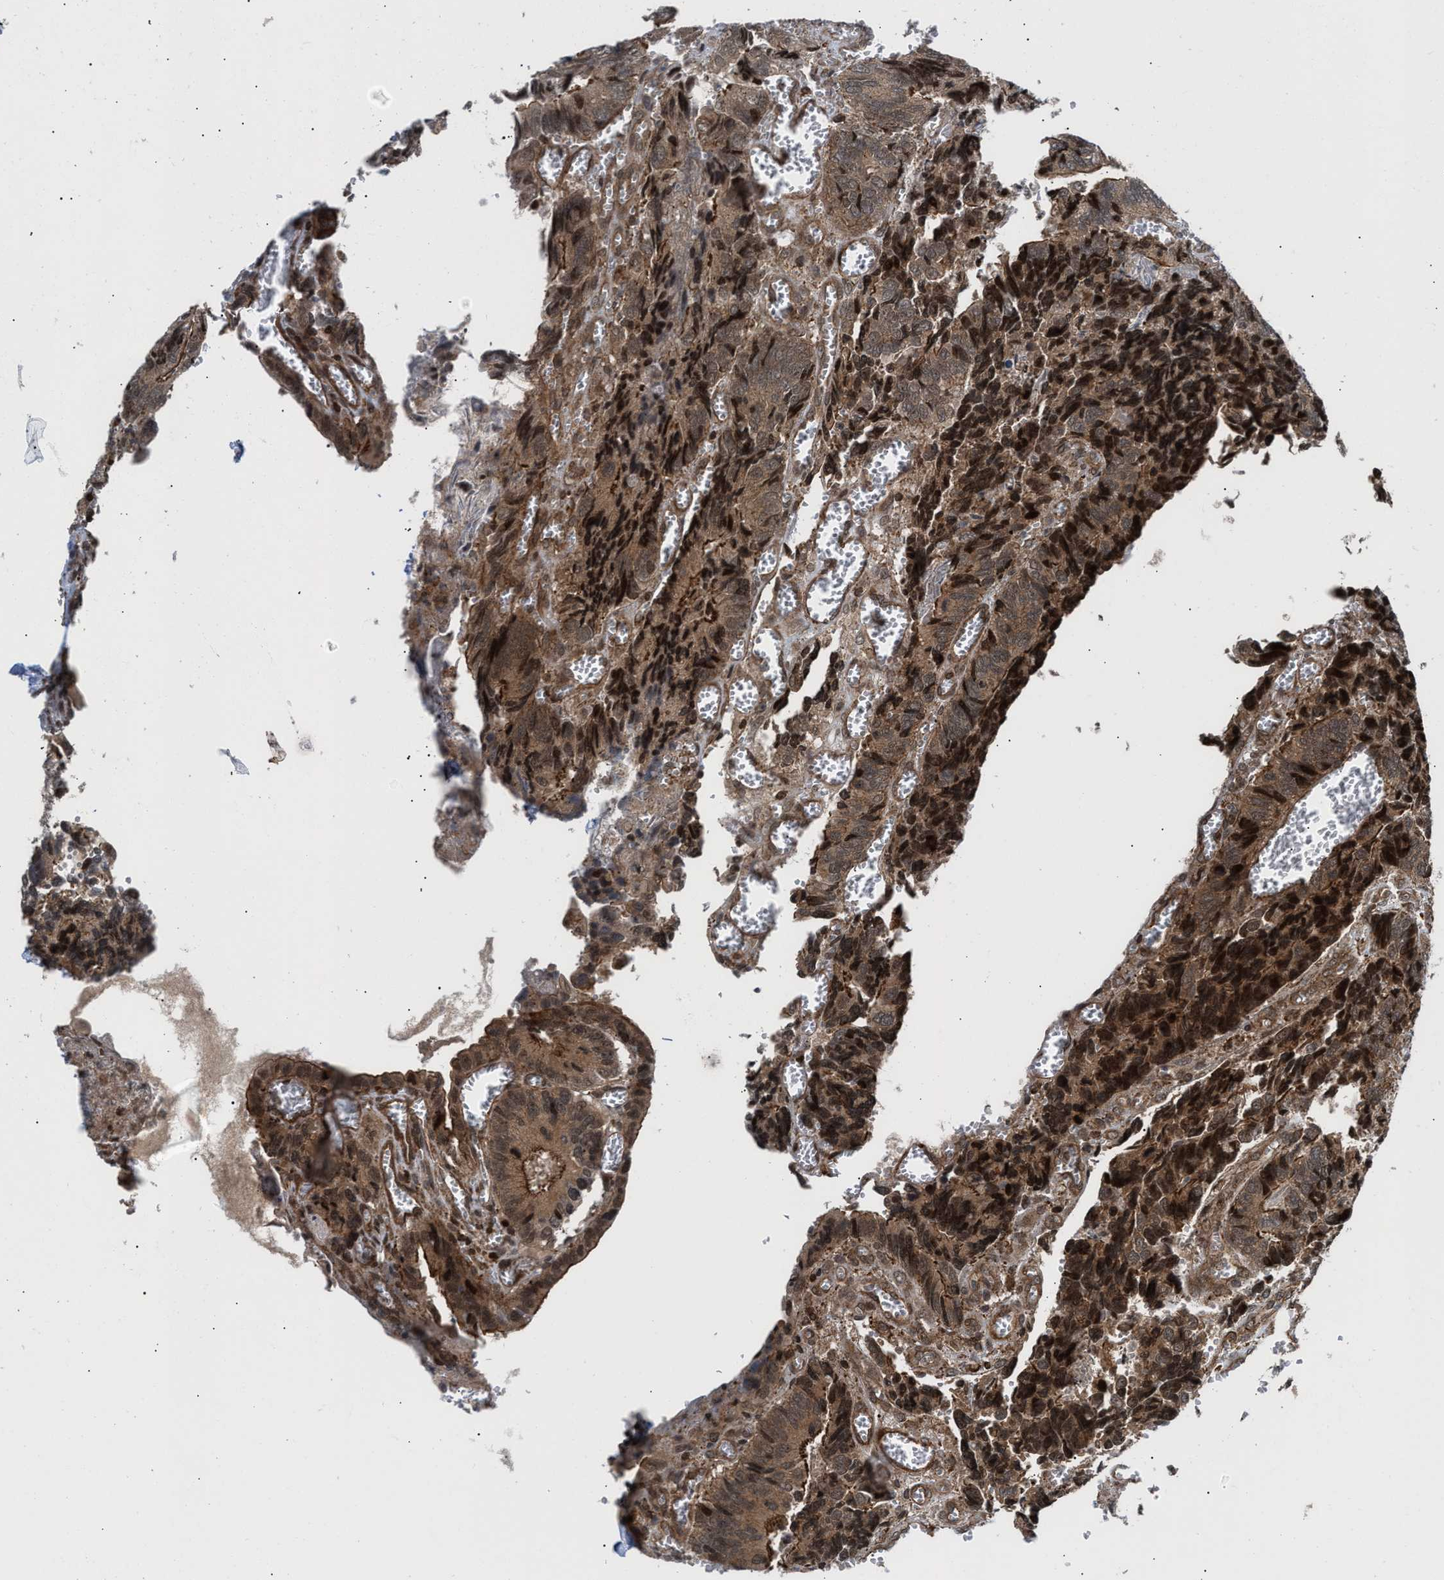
{"staining": {"intensity": "strong", "quantity": ">75%", "location": "cytoplasmic/membranous,nuclear"}, "tissue": "colorectal cancer", "cell_type": "Tumor cells", "image_type": "cancer", "snomed": [{"axis": "morphology", "description": "Adenocarcinoma, NOS"}, {"axis": "topography", "description": "Colon"}], "caption": "Colorectal adenocarcinoma stained with a brown dye shows strong cytoplasmic/membranous and nuclear positive expression in approximately >75% of tumor cells.", "gene": "STAU2", "patient": {"sex": "male", "age": 72}}